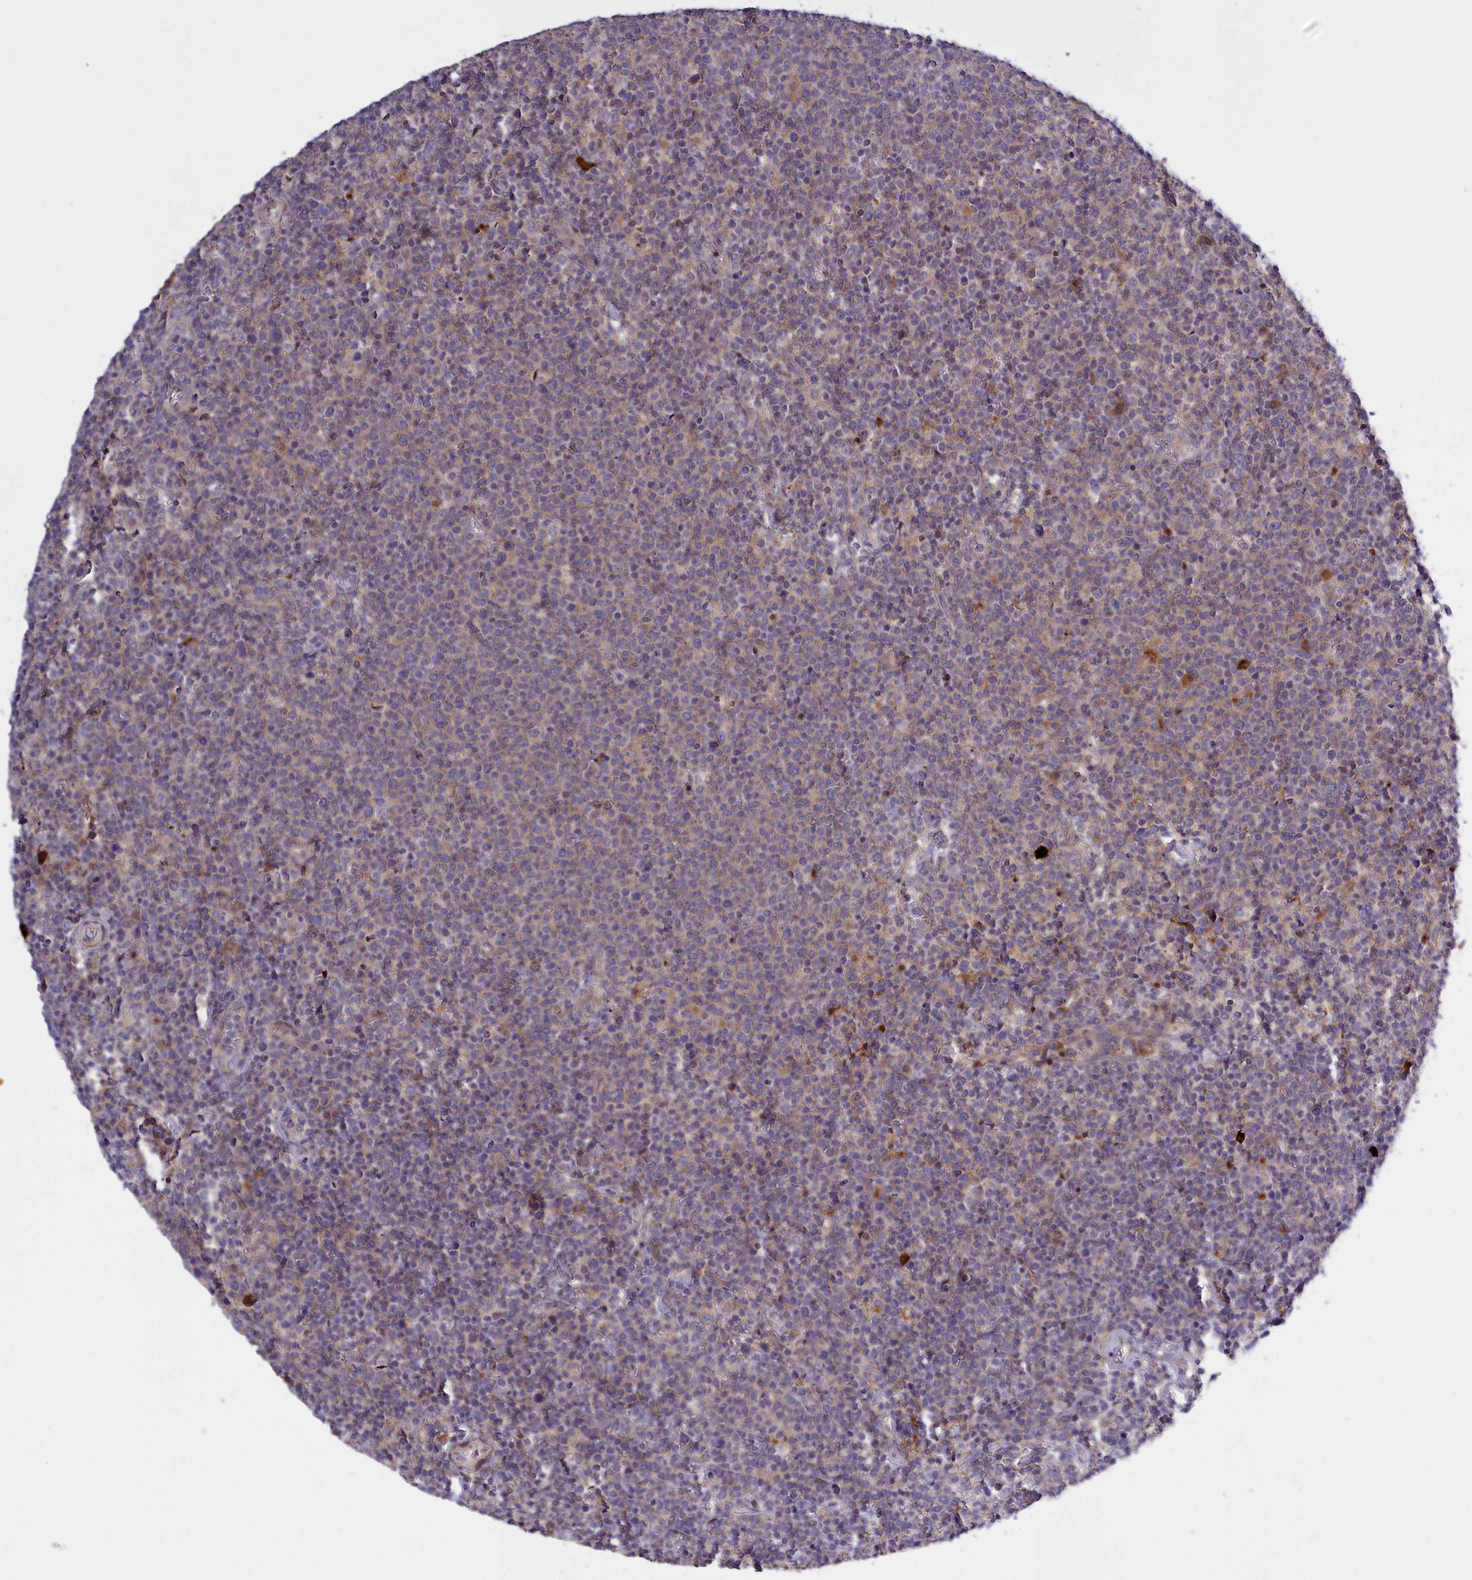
{"staining": {"intensity": "negative", "quantity": "none", "location": "none"}, "tissue": "lymphoma", "cell_type": "Tumor cells", "image_type": "cancer", "snomed": [{"axis": "morphology", "description": "Malignant lymphoma, non-Hodgkin's type, High grade"}, {"axis": "topography", "description": "Lymph node"}], "caption": "IHC photomicrograph of human malignant lymphoma, non-Hodgkin's type (high-grade) stained for a protein (brown), which demonstrates no staining in tumor cells. The staining was performed using DAB to visualize the protein expression in brown, while the nuclei were stained in blue with hematoxylin (Magnification: 20x).", "gene": "RRAD", "patient": {"sex": "male", "age": 61}}